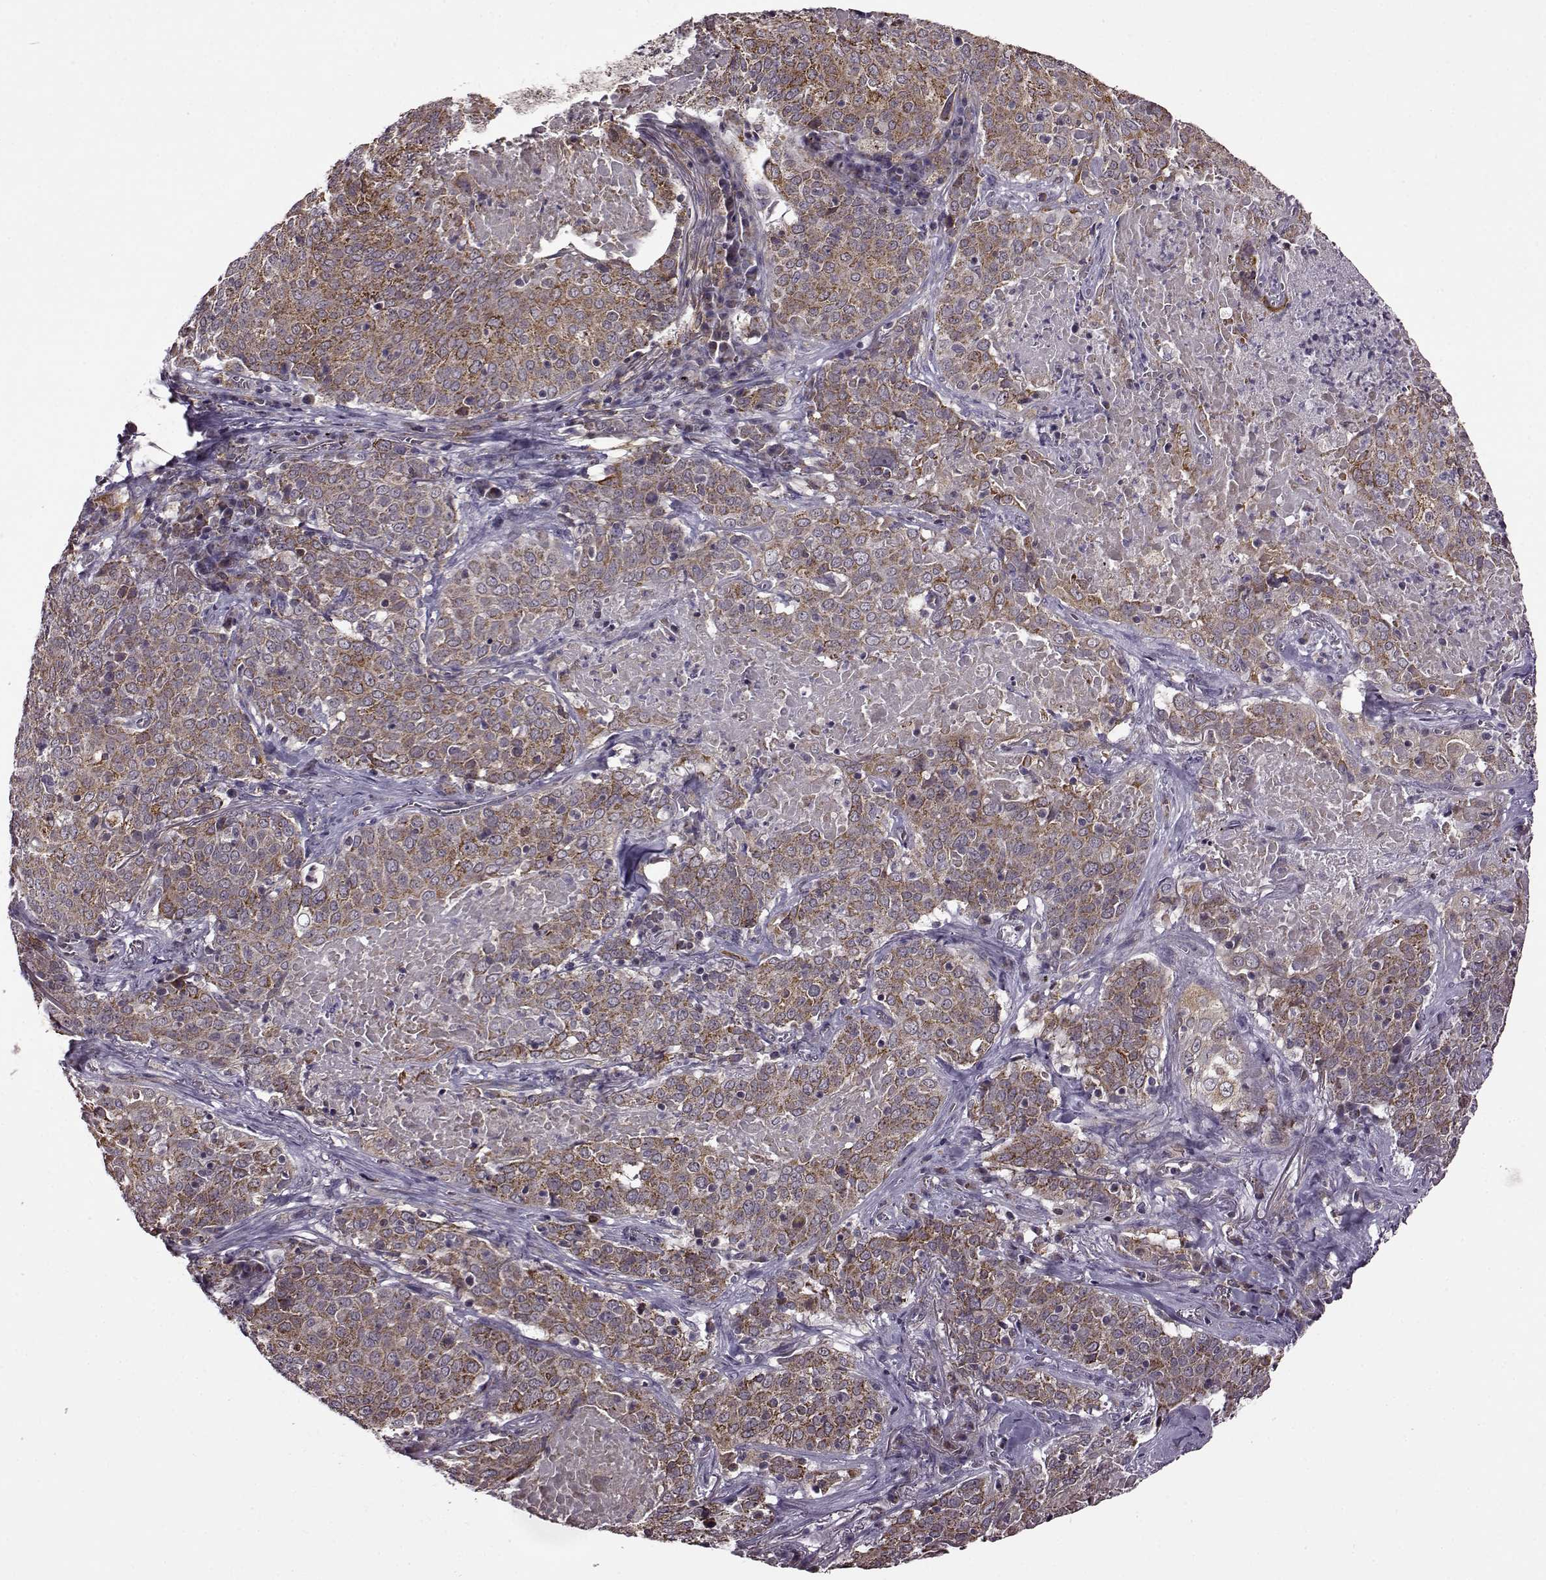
{"staining": {"intensity": "moderate", "quantity": ">75%", "location": "cytoplasmic/membranous"}, "tissue": "lung cancer", "cell_type": "Tumor cells", "image_type": "cancer", "snomed": [{"axis": "morphology", "description": "Squamous cell carcinoma, NOS"}, {"axis": "topography", "description": "Lung"}], "caption": "Immunohistochemical staining of human lung squamous cell carcinoma reveals moderate cytoplasmic/membranous protein staining in about >75% of tumor cells.", "gene": "MTSS1", "patient": {"sex": "male", "age": 82}}